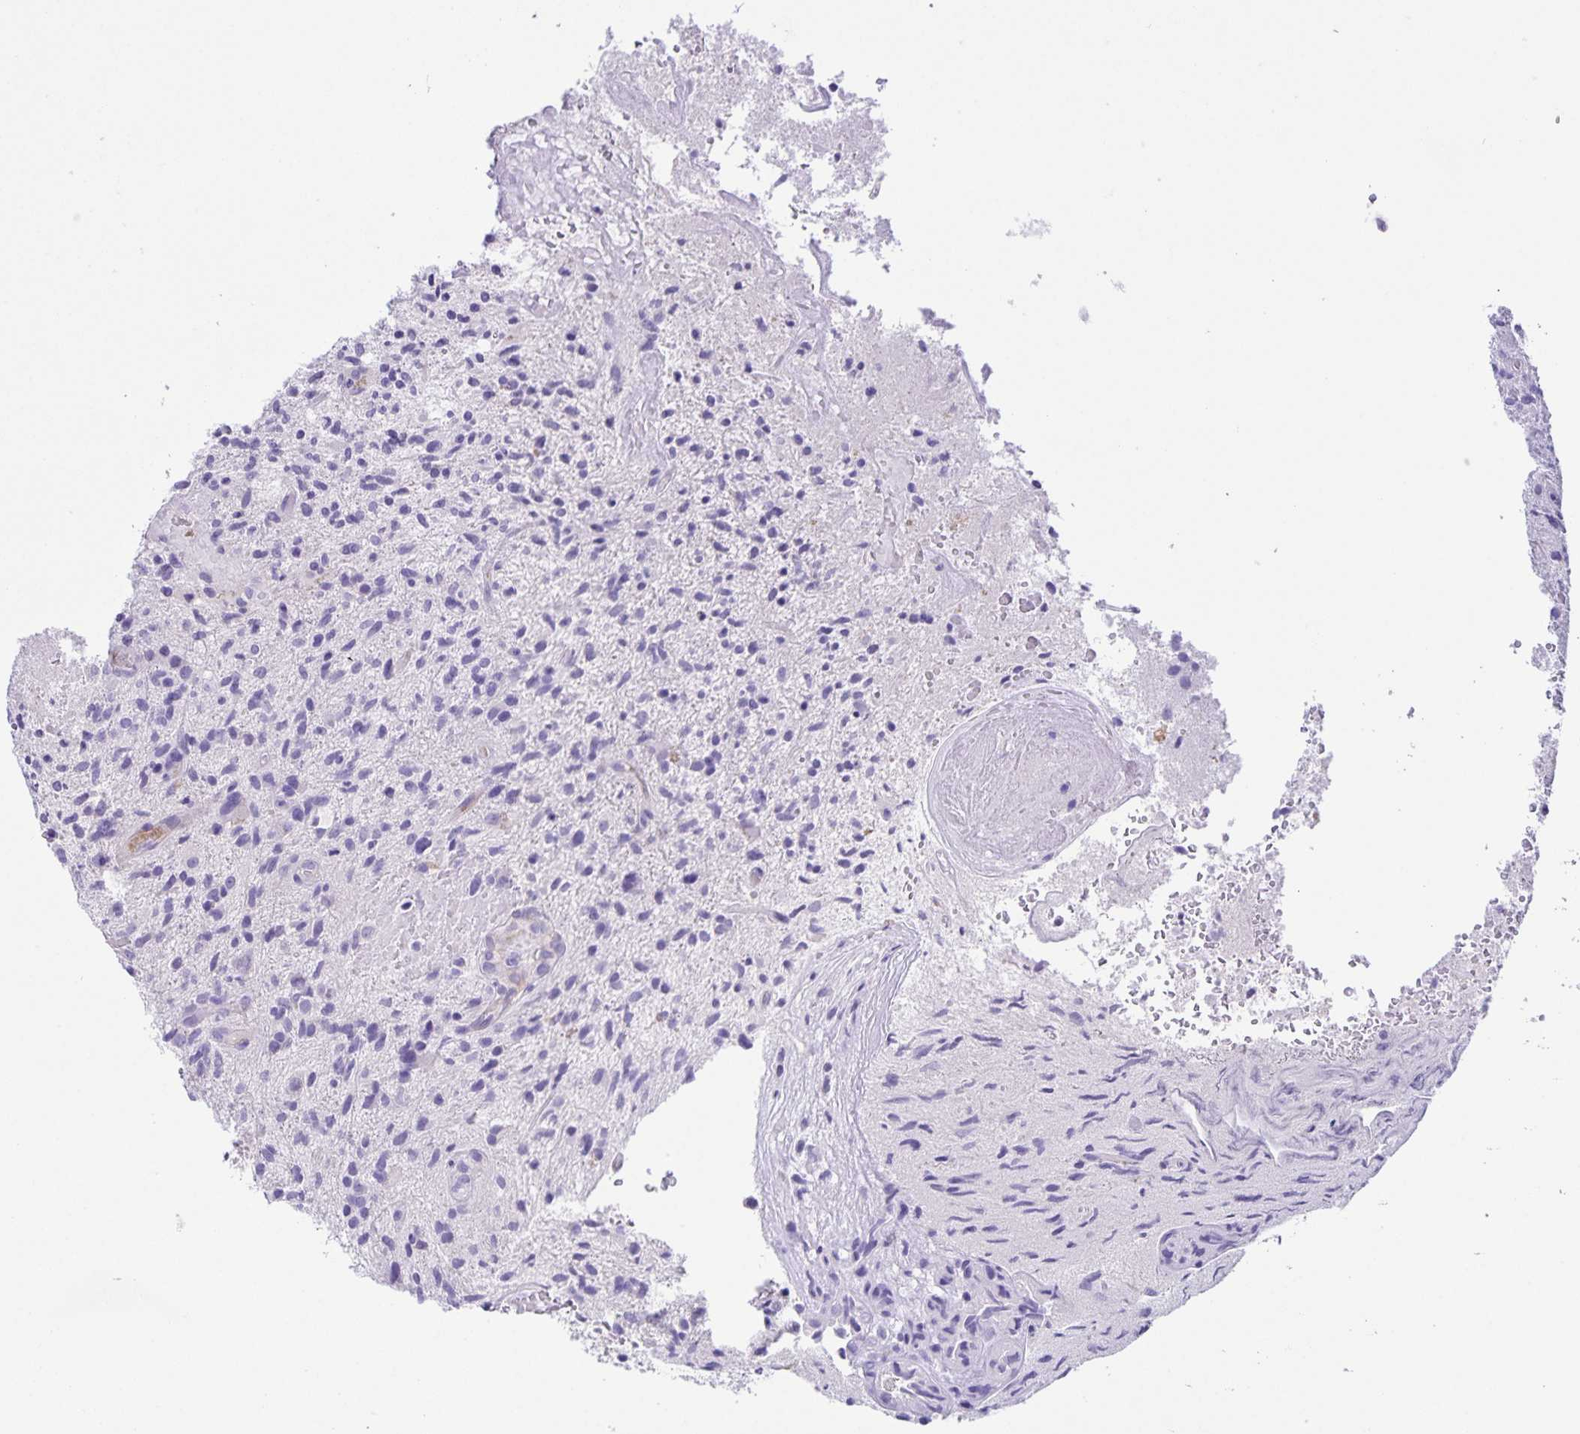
{"staining": {"intensity": "negative", "quantity": "none", "location": "none"}, "tissue": "glioma", "cell_type": "Tumor cells", "image_type": "cancer", "snomed": [{"axis": "morphology", "description": "Glioma, malignant, High grade"}, {"axis": "topography", "description": "Brain"}], "caption": "Immunohistochemistry micrograph of human malignant high-grade glioma stained for a protein (brown), which shows no expression in tumor cells.", "gene": "UBQLN3", "patient": {"sex": "male", "age": 55}}